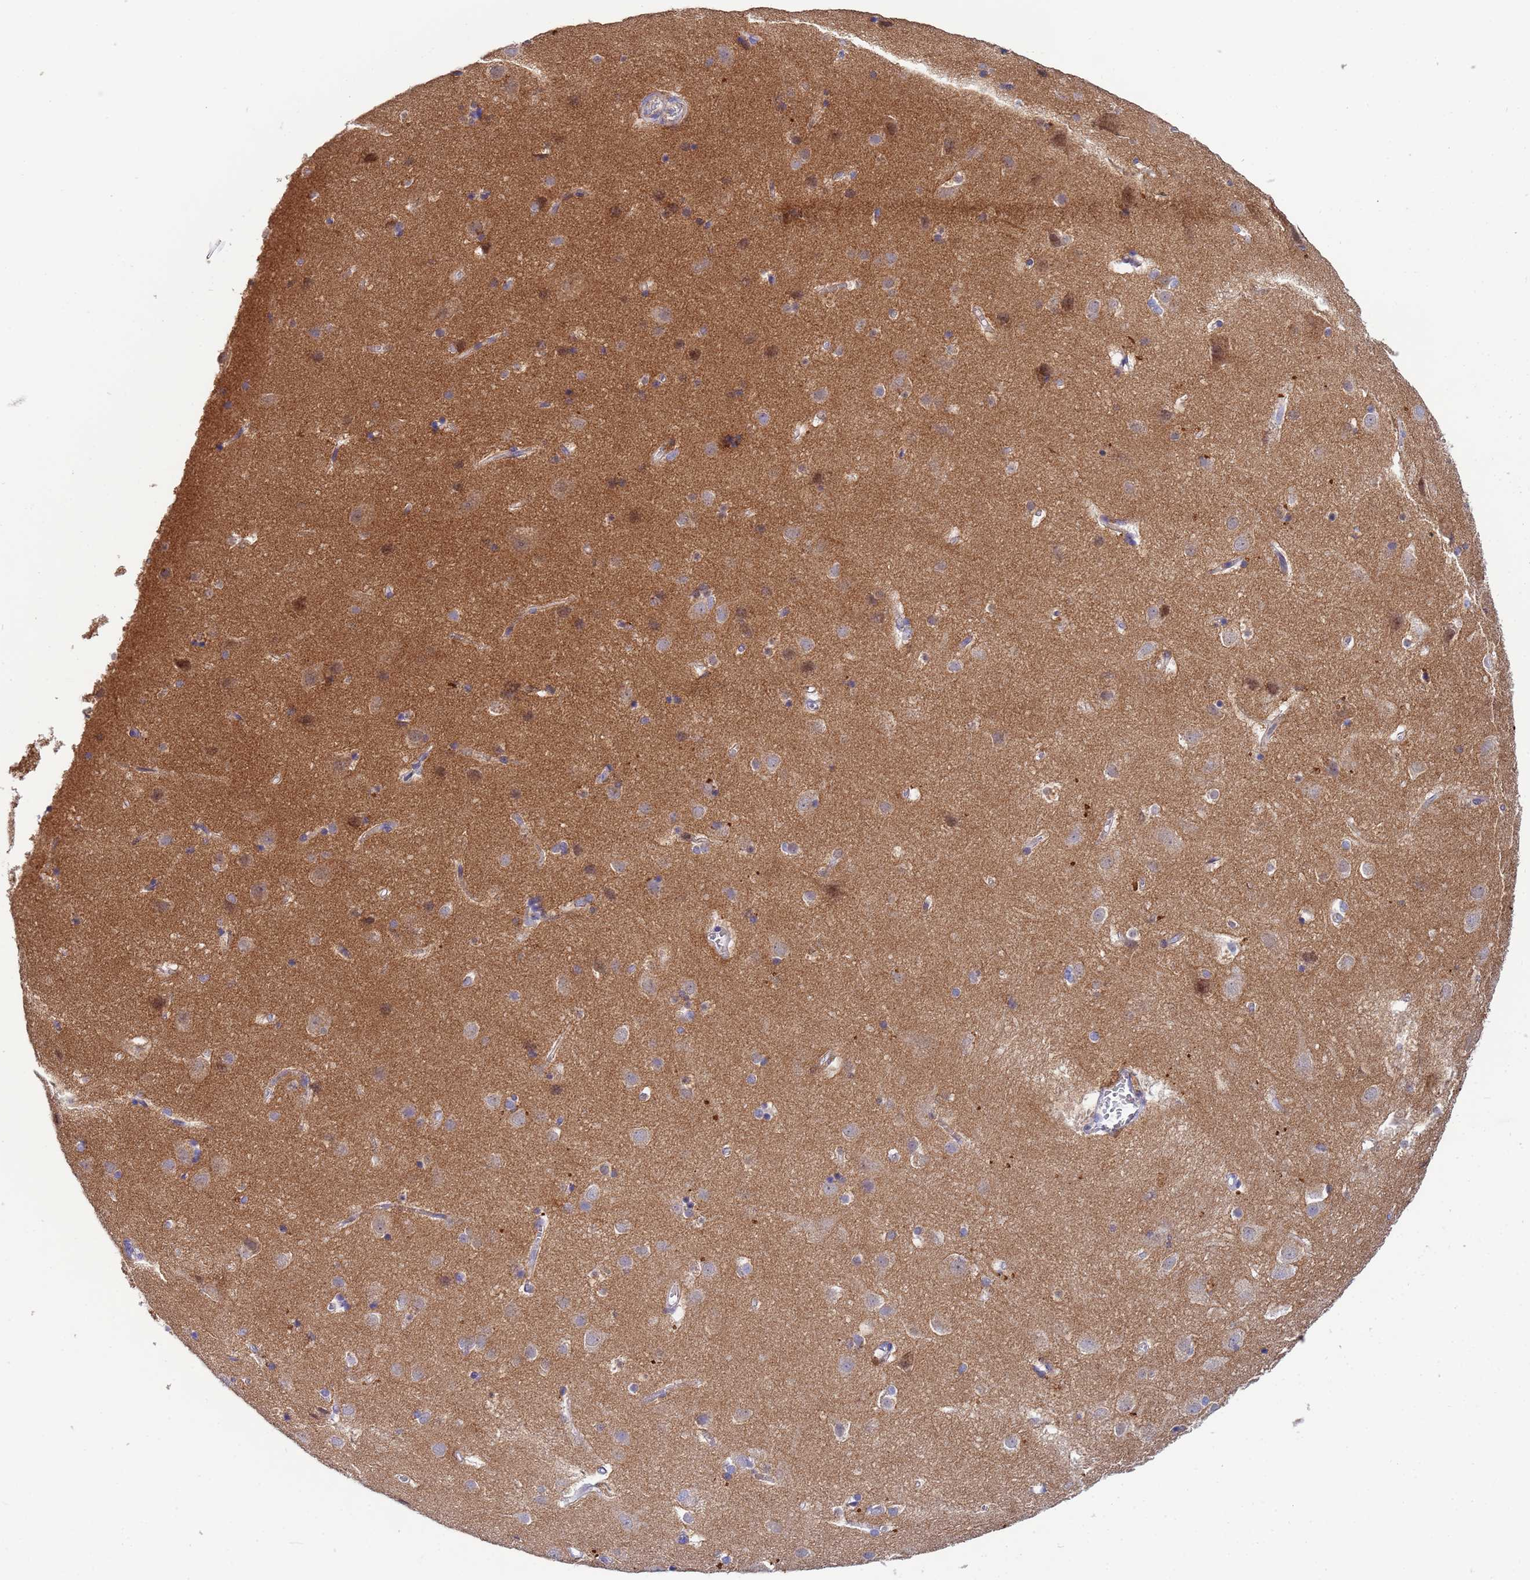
{"staining": {"intensity": "negative", "quantity": "none", "location": "none"}, "tissue": "cerebral cortex", "cell_type": "Endothelial cells", "image_type": "normal", "snomed": [{"axis": "morphology", "description": "Normal tissue, NOS"}, {"axis": "topography", "description": "Cerebral cortex"}], "caption": "A high-resolution image shows immunohistochemistry staining of benign cerebral cortex, which demonstrates no significant staining in endothelial cells. The staining was performed using DAB (3,3'-diaminobenzidine) to visualize the protein expression in brown, while the nuclei were stained in blue with hematoxylin (Magnification: 20x).", "gene": "CDC34", "patient": {"sex": "male", "age": 54}}